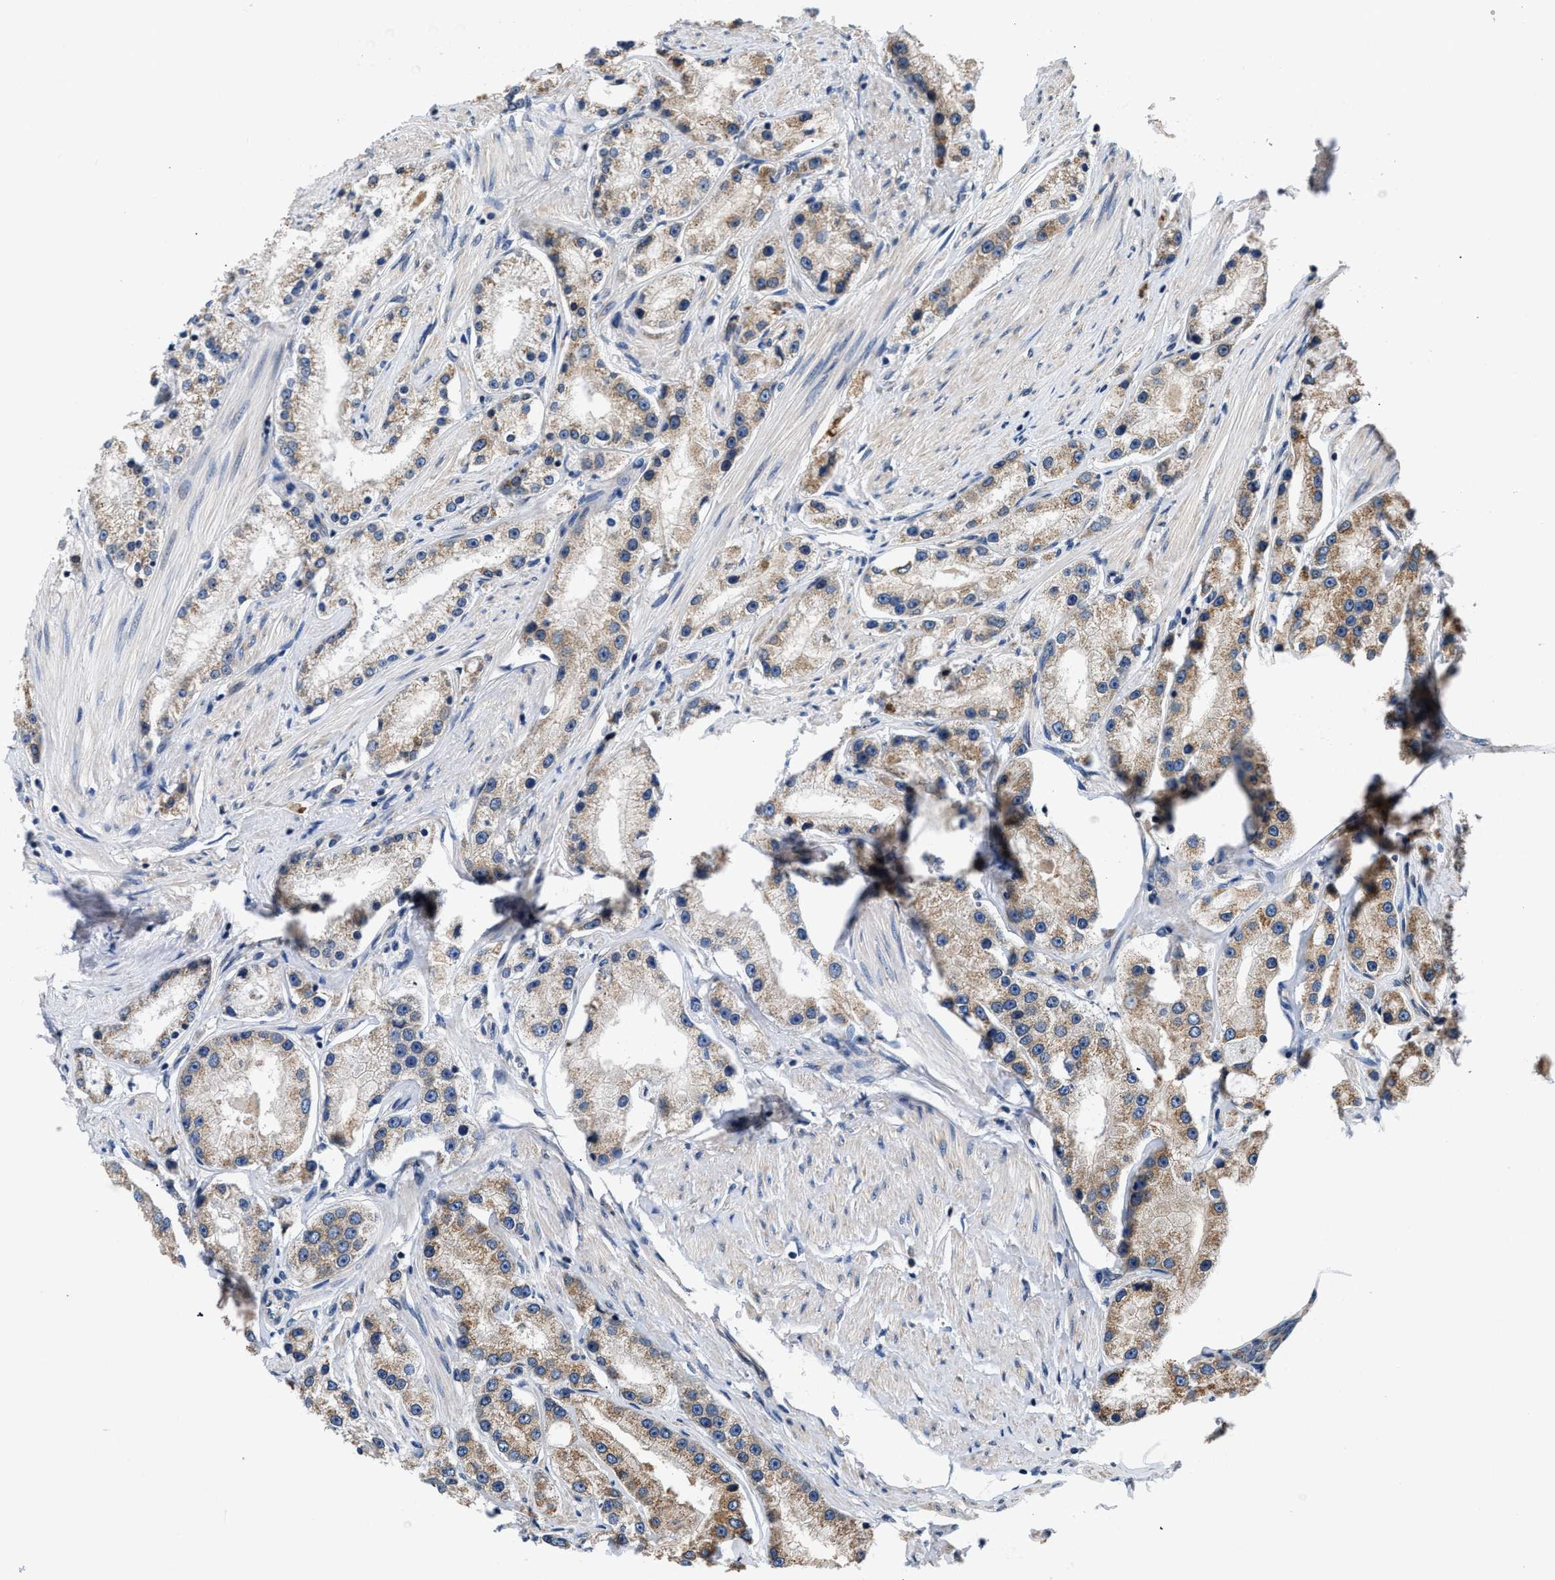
{"staining": {"intensity": "moderate", "quantity": ">75%", "location": "cytoplasmic/membranous"}, "tissue": "prostate cancer", "cell_type": "Tumor cells", "image_type": "cancer", "snomed": [{"axis": "morphology", "description": "Adenocarcinoma, Low grade"}, {"axis": "topography", "description": "Prostate"}], "caption": "Adenocarcinoma (low-grade) (prostate) was stained to show a protein in brown. There is medium levels of moderate cytoplasmic/membranous expression in about >75% of tumor cells. The staining was performed using DAB, with brown indicating positive protein expression. Nuclei are stained blue with hematoxylin.", "gene": "CEP128", "patient": {"sex": "male", "age": 63}}